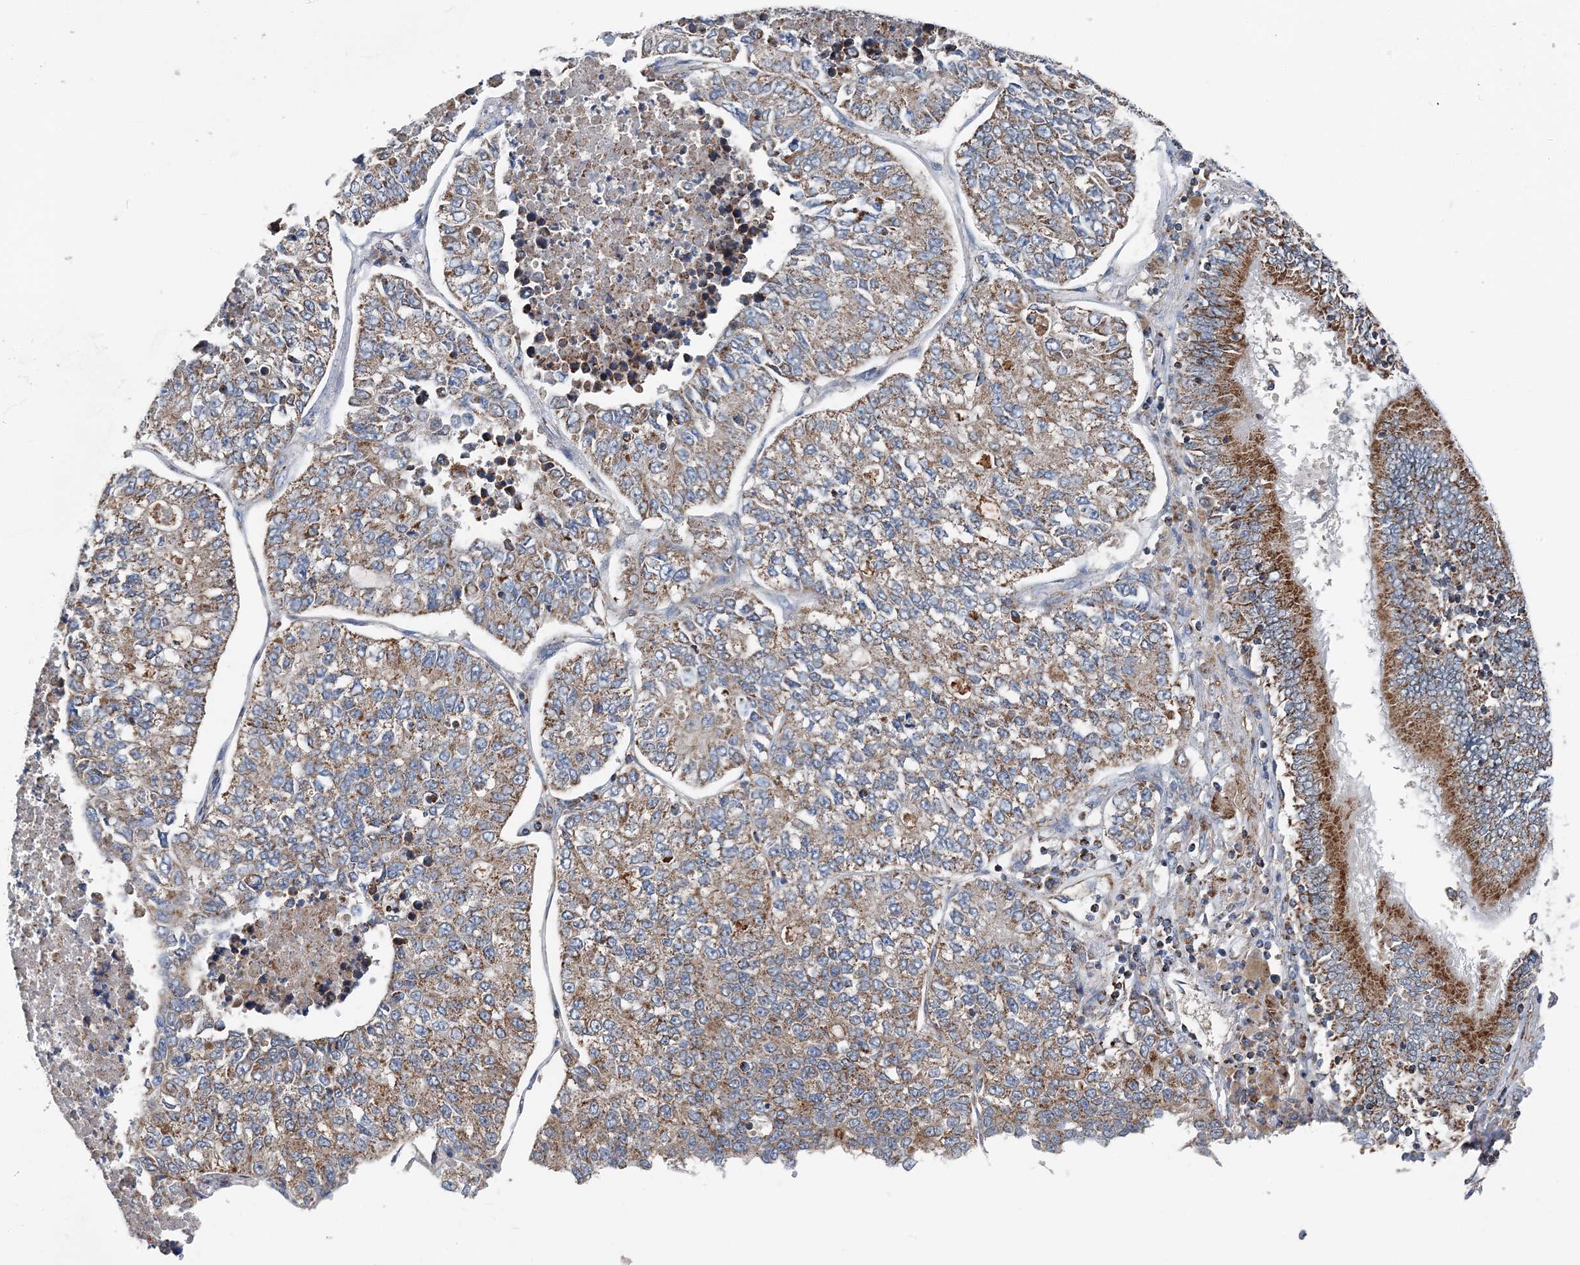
{"staining": {"intensity": "moderate", "quantity": ">75%", "location": "cytoplasmic/membranous"}, "tissue": "lung cancer", "cell_type": "Tumor cells", "image_type": "cancer", "snomed": [{"axis": "morphology", "description": "Adenocarcinoma, NOS"}, {"axis": "topography", "description": "Lung"}], "caption": "Immunohistochemistry (IHC) (DAB (3,3'-diaminobenzidine)) staining of lung adenocarcinoma demonstrates moderate cytoplasmic/membranous protein expression in about >75% of tumor cells.", "gene": "SPRY2", "patient": {"sex": "male", "age": 49}}